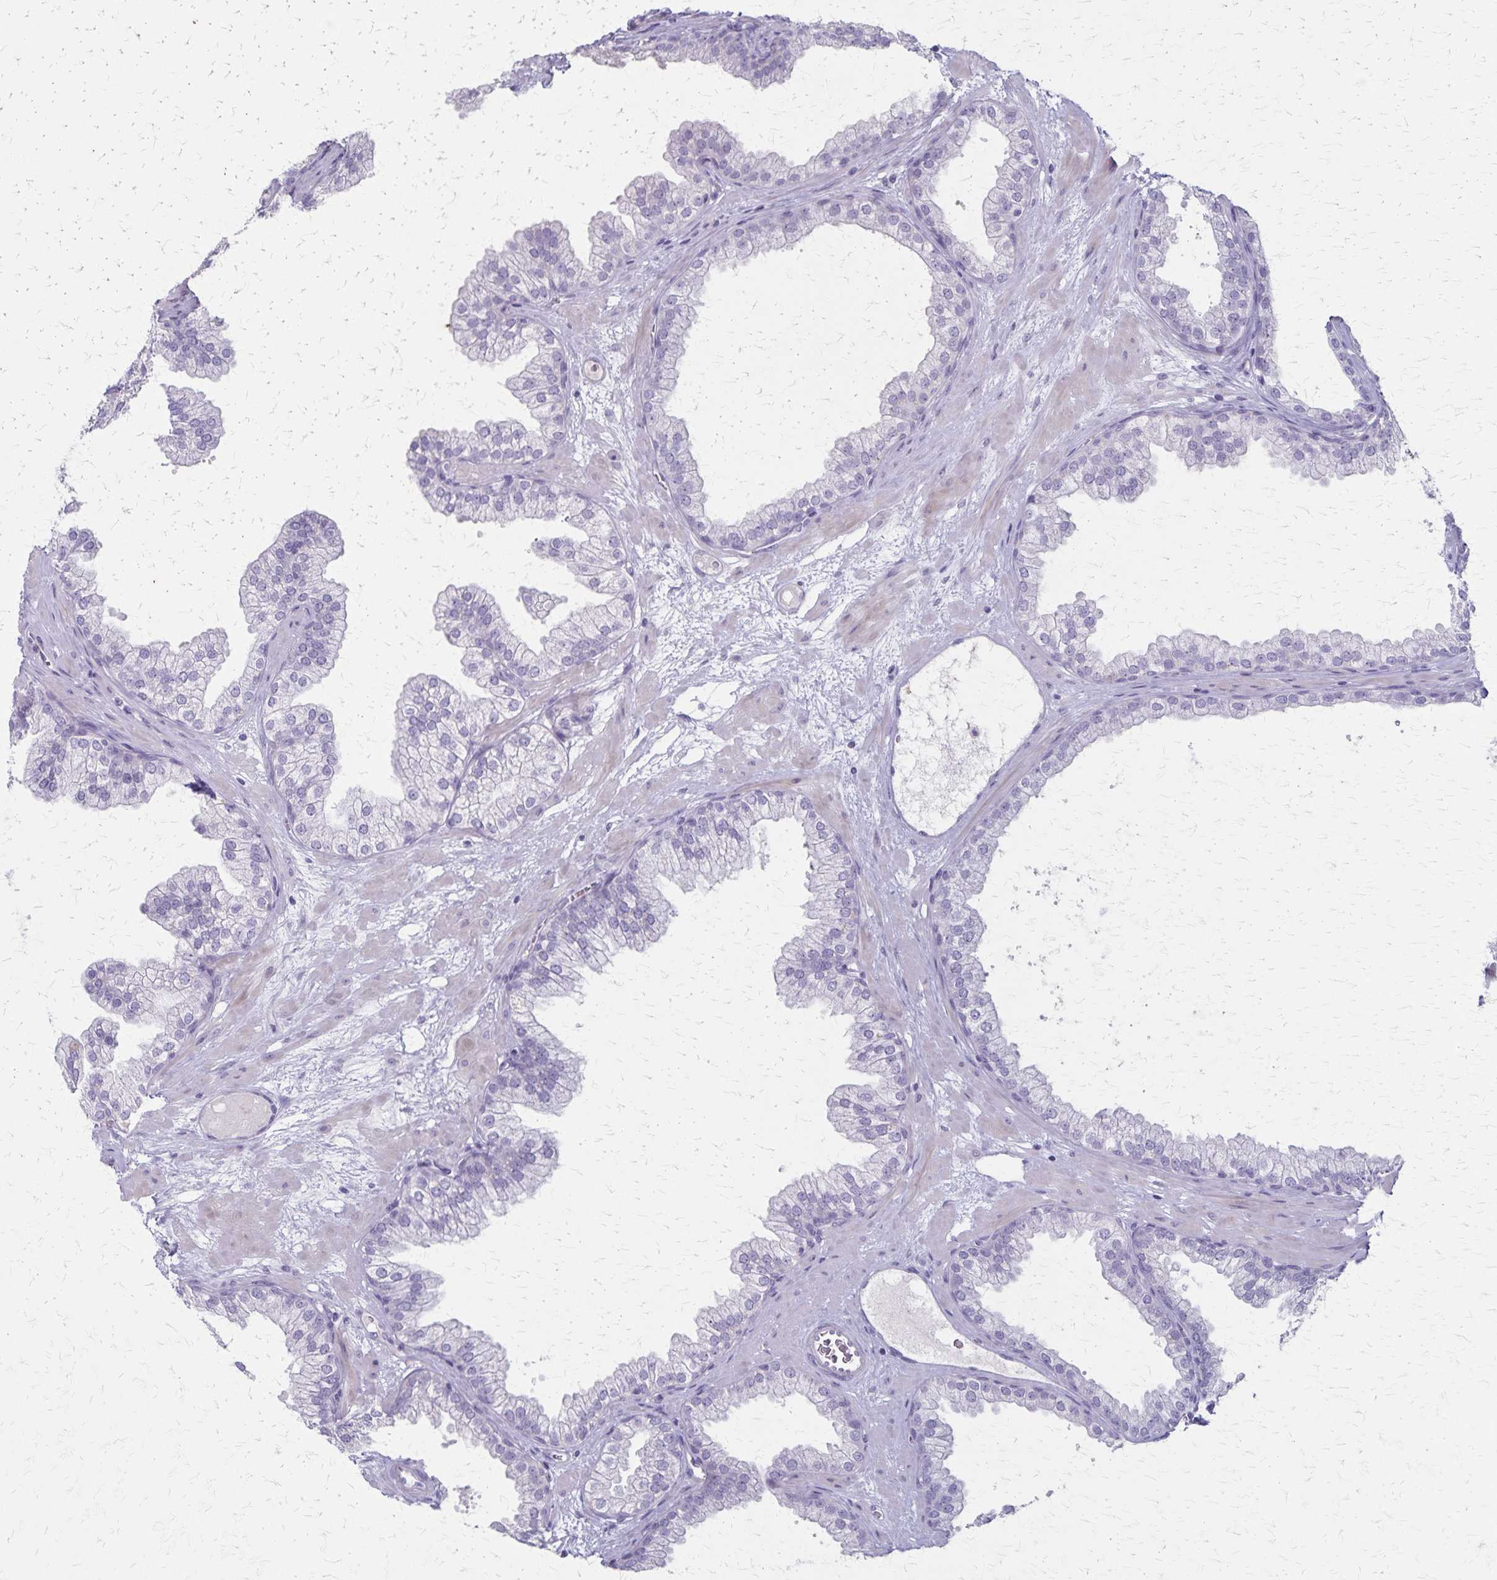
{"staining": {"intensity": "negative", "quantity": "none", "location": "none"}, "tissue": "prostate", "cell_type": "Glandular cells", "image_type": "normal", "snomed": [{"axis": "morphology", "description": "Normal tissue, NOS"}, {"axis": "topography", "description": "Prostate"}], "caption": "An image of prostate stained for a protein displays no brown staining in glandular cells. (Stains: DAB (3,3'-diaminobenzidine) immunohistochemistry (IHC) with hematoxylin counter stain, Microscopy: brightfield microscopy at high magnification).", "gene": "RASL10B", "patient": {"sex": "male", "age": 37}}